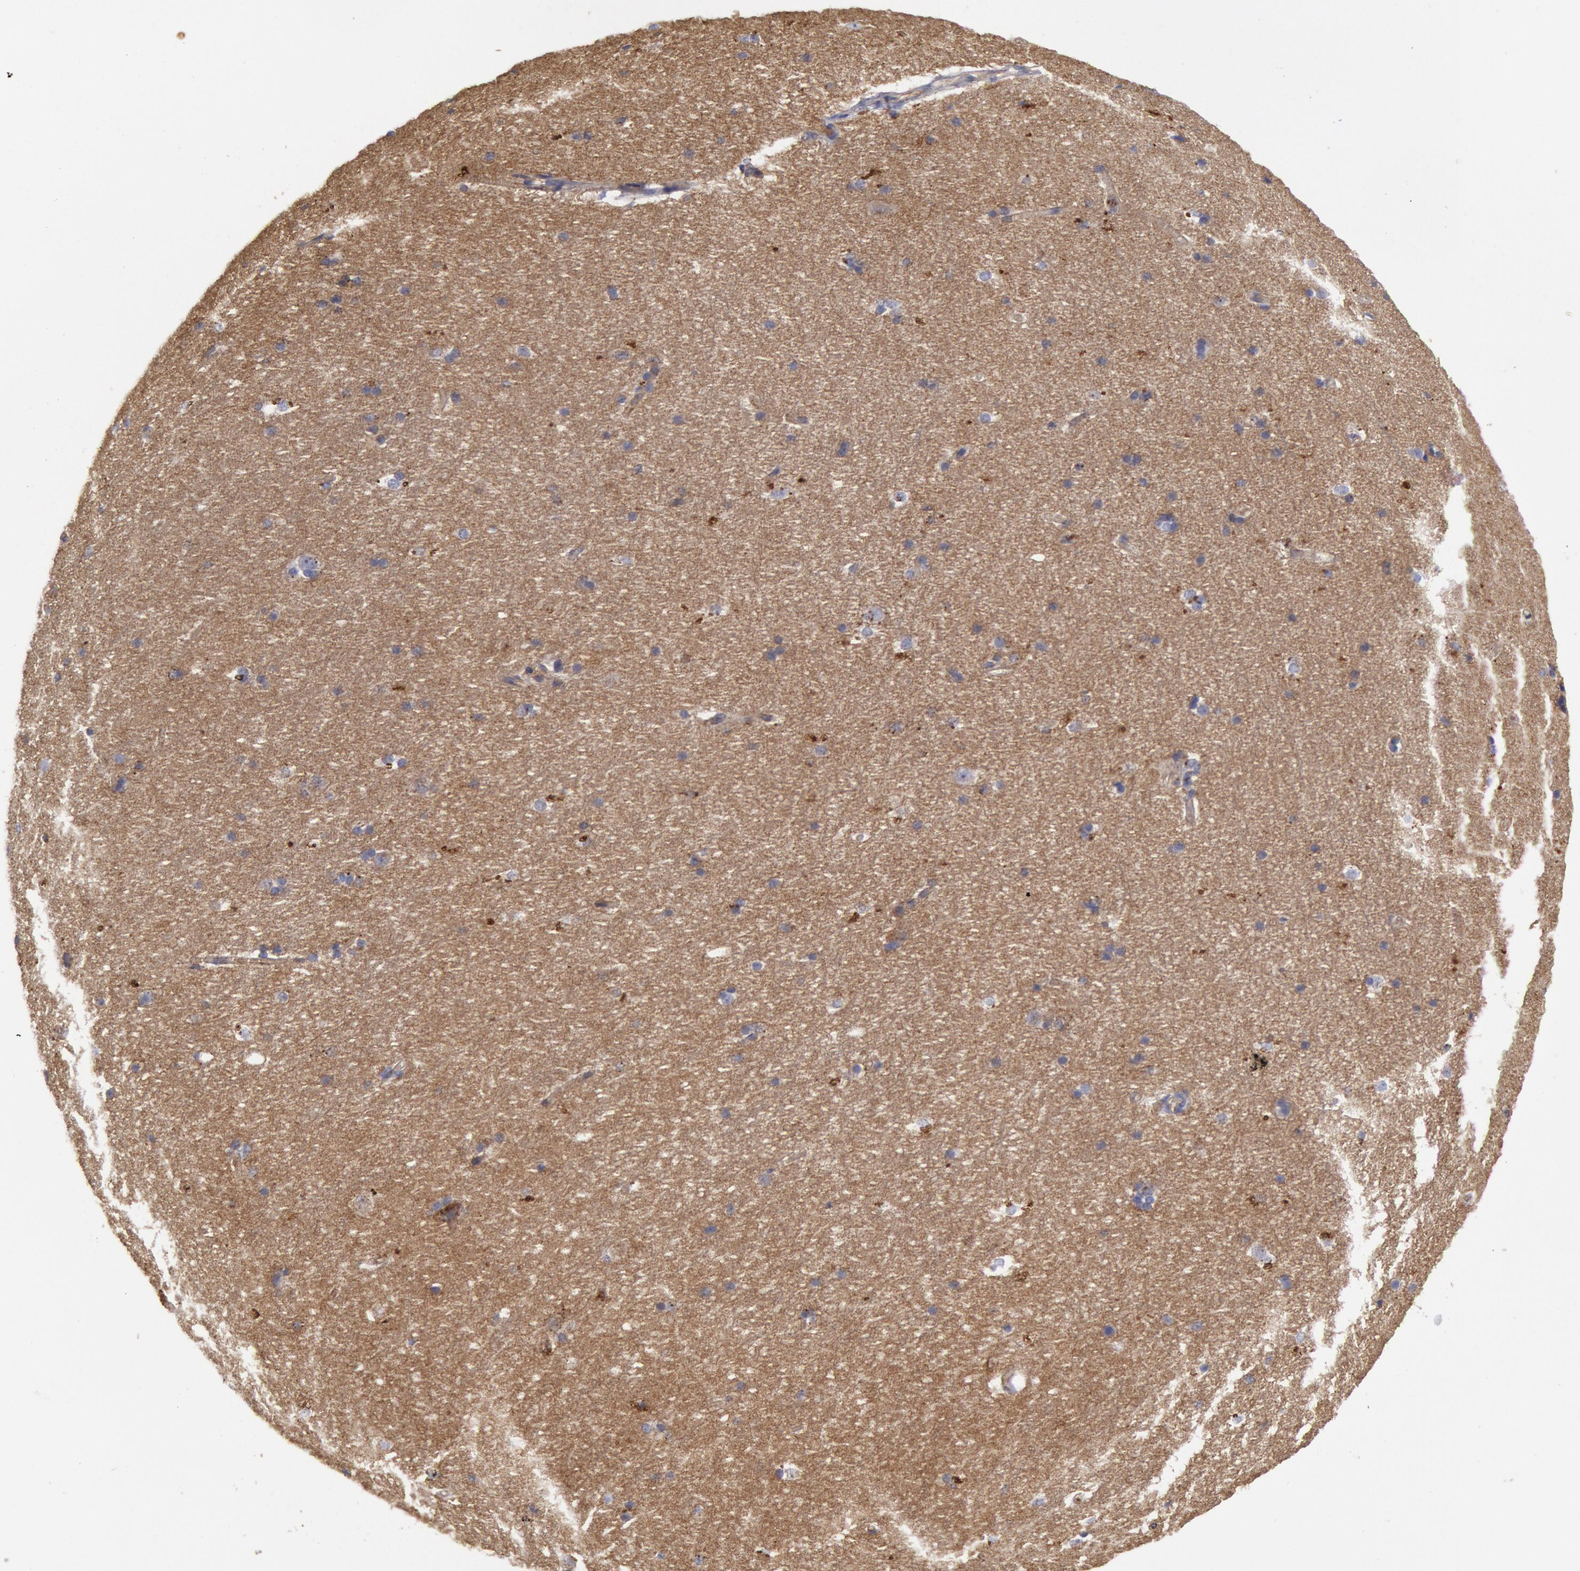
{"staining": {"intensity": "moderate", "quantity": ">75%", "location": "cytoplasmic/membranous"}, "tissue": "cerebral cortex", "cell_type": "Endothelial cells", "image_type": "normal", "snomed": [{"axis": "morphology", "description": "Normal tissue, NOS"}, {"axis": "topography", "description": "Cerebral cortex"}, {"axis": "topography", "description": "Hippocampus"}], "caption": "Moderate cytoplasmic/membranous staining for a protein is present in about >75% of endothelial cells of unremarkable cerebral cortex using IHC.", "gene": "FLOT1", "patient": {"sex": "female", "age": 19}}